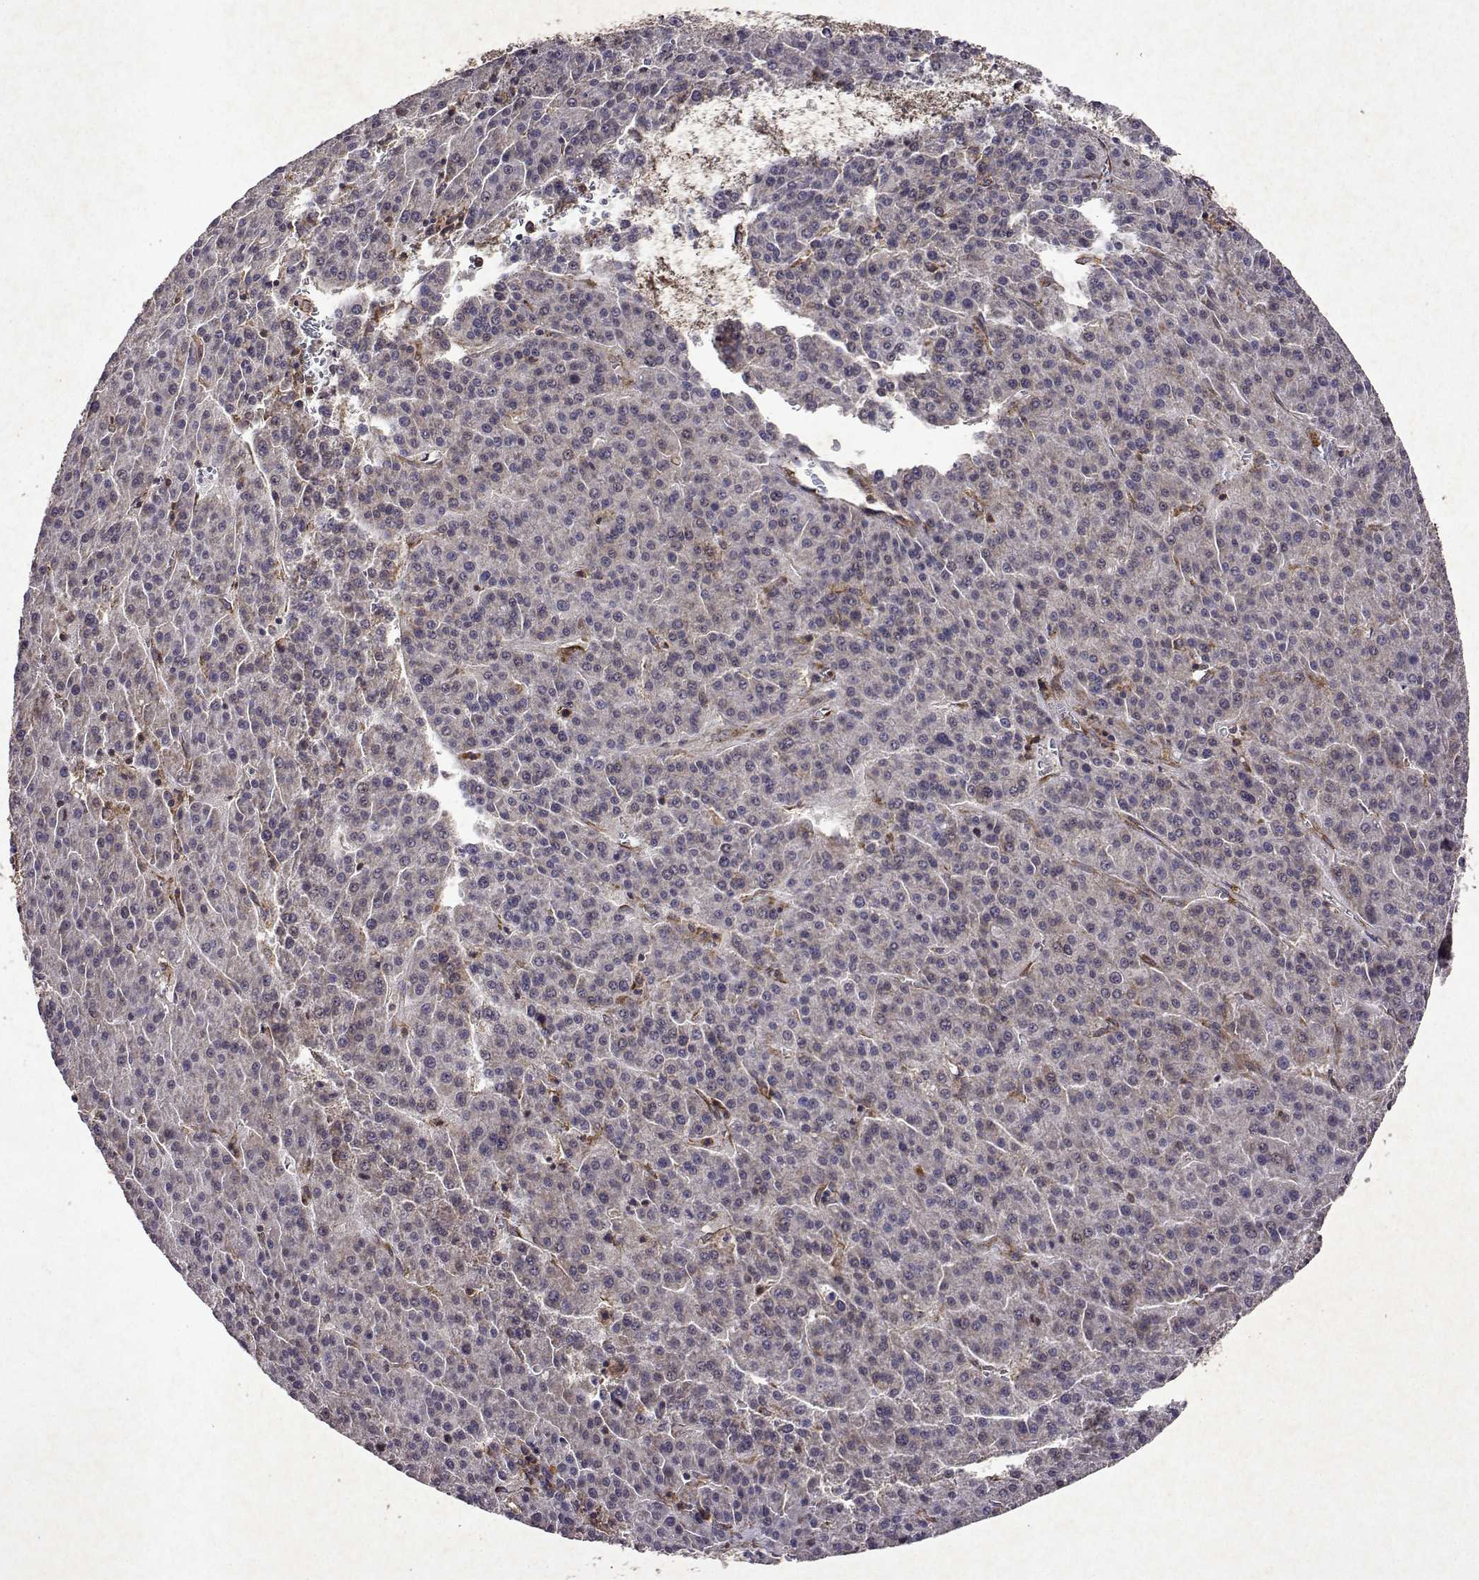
{"staining": {"intensity": "negative", "quantity": "none", "location": "none"}, "tissue": "liver cancer", "cell_type": "Tumor cells", "image_type": "cancer", "snomed": [{"axis": "morphology", "description": "Carcinoma, Hepatocellular, NOS"}, {"axis": "topography", "description": "Liver"}], "caption": "There is no significant expression in tumor cells of liver cancer.", "gene": "TARBP2", "patient": {"sex": "female", "age": 58}}